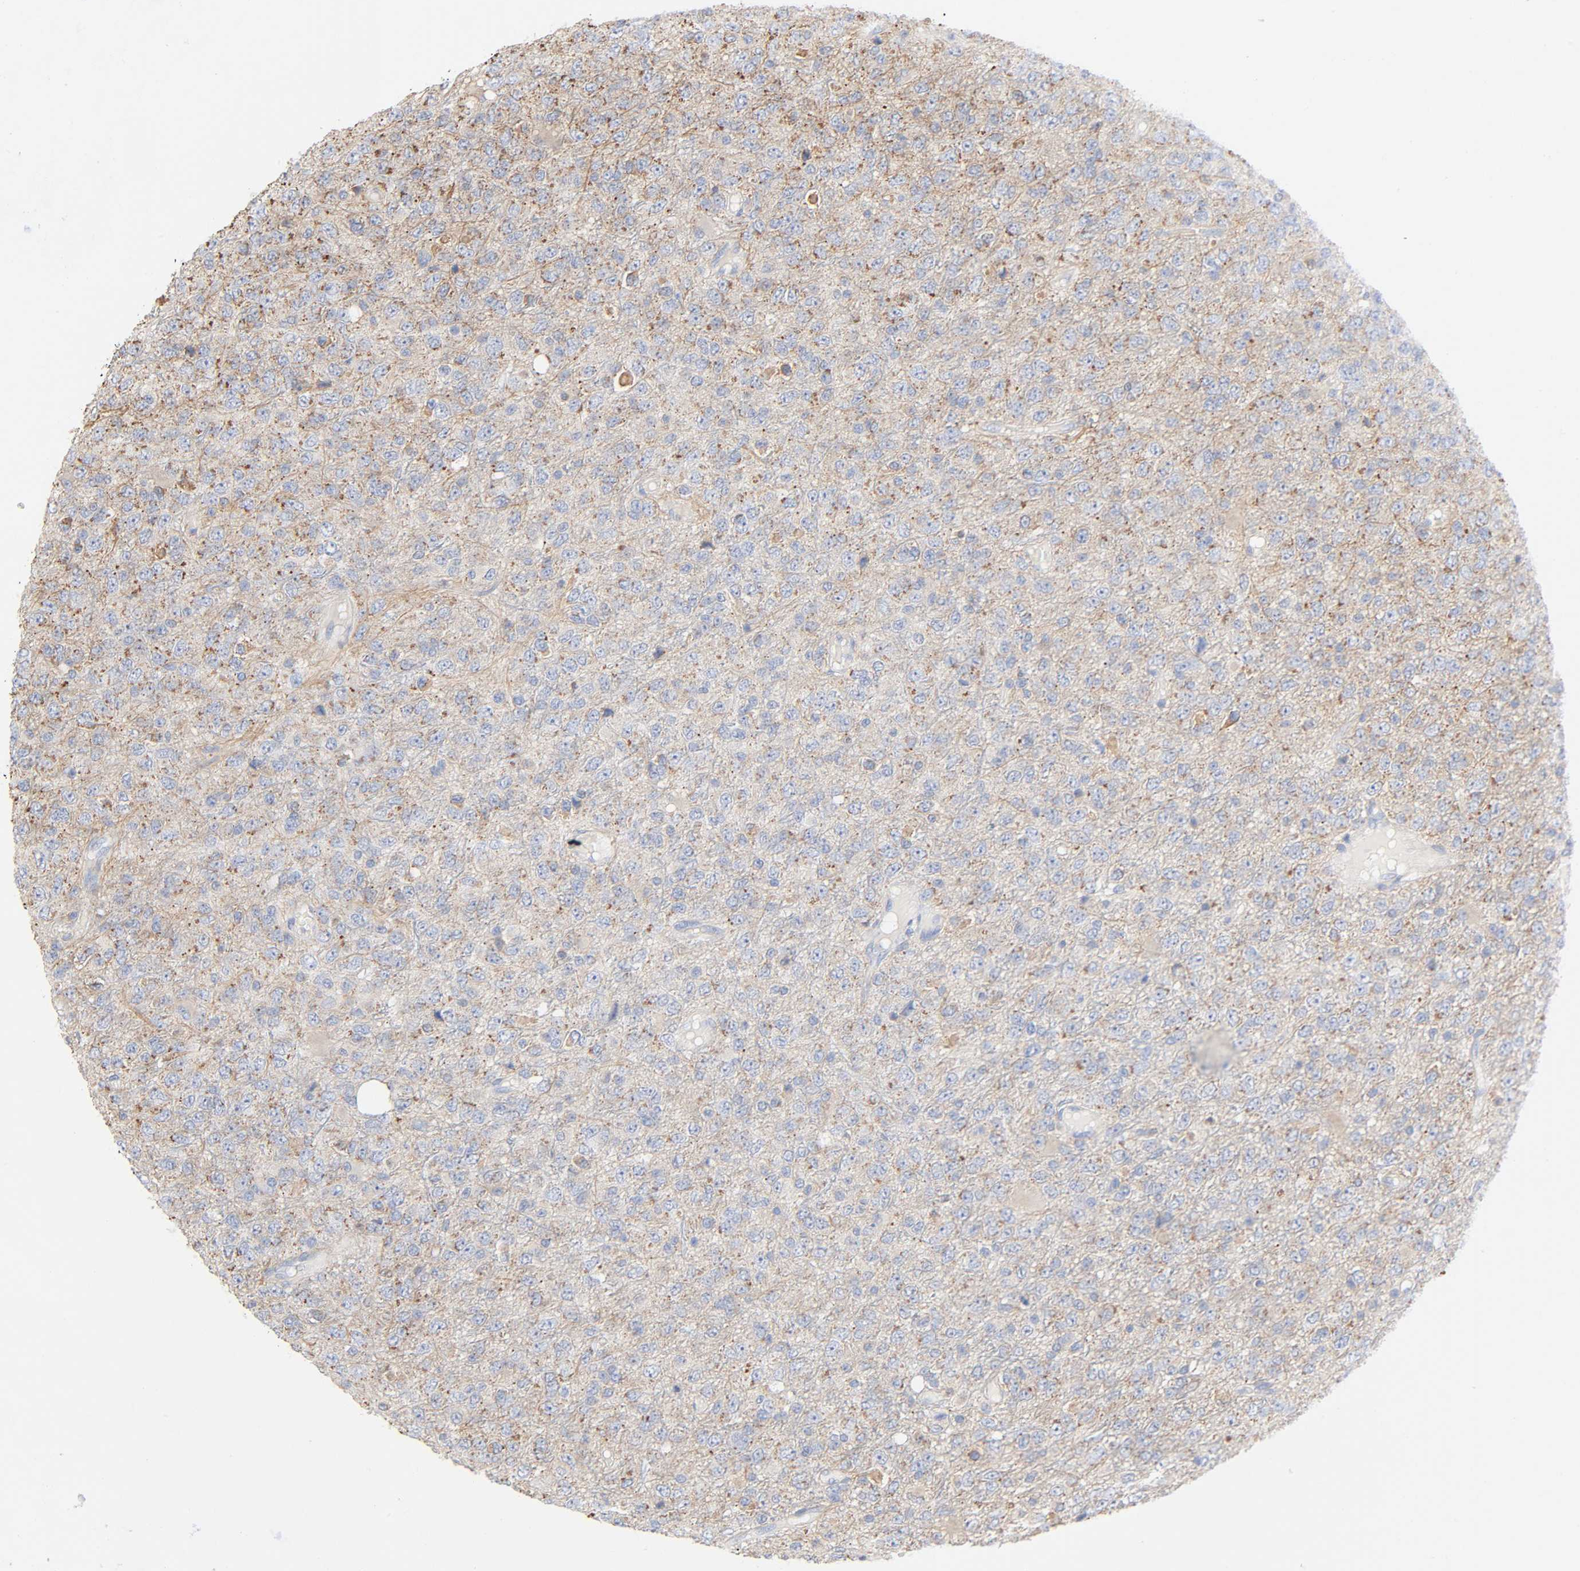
{"staining": {"intensity": "moderate", "quantity": ">75%", "location": "cytoplasmic/membranous"}, "tissue": "glioma", "cell_type": "Tumor cells", "image_type": "cancer", "snomed": [{"axis": "morphology", "description": "Glioma, malignant, High grade"}, {"axis": "topography", "description": "pancreas cauda"}], "caption": "This is an image of IHC staining of high-grade glioma (malignant), which shows moderate expression in the cytoplasmic/membranous of tumor cells.", "gene": "SYT16", "patient": {"sex": "male", "age": 60}}